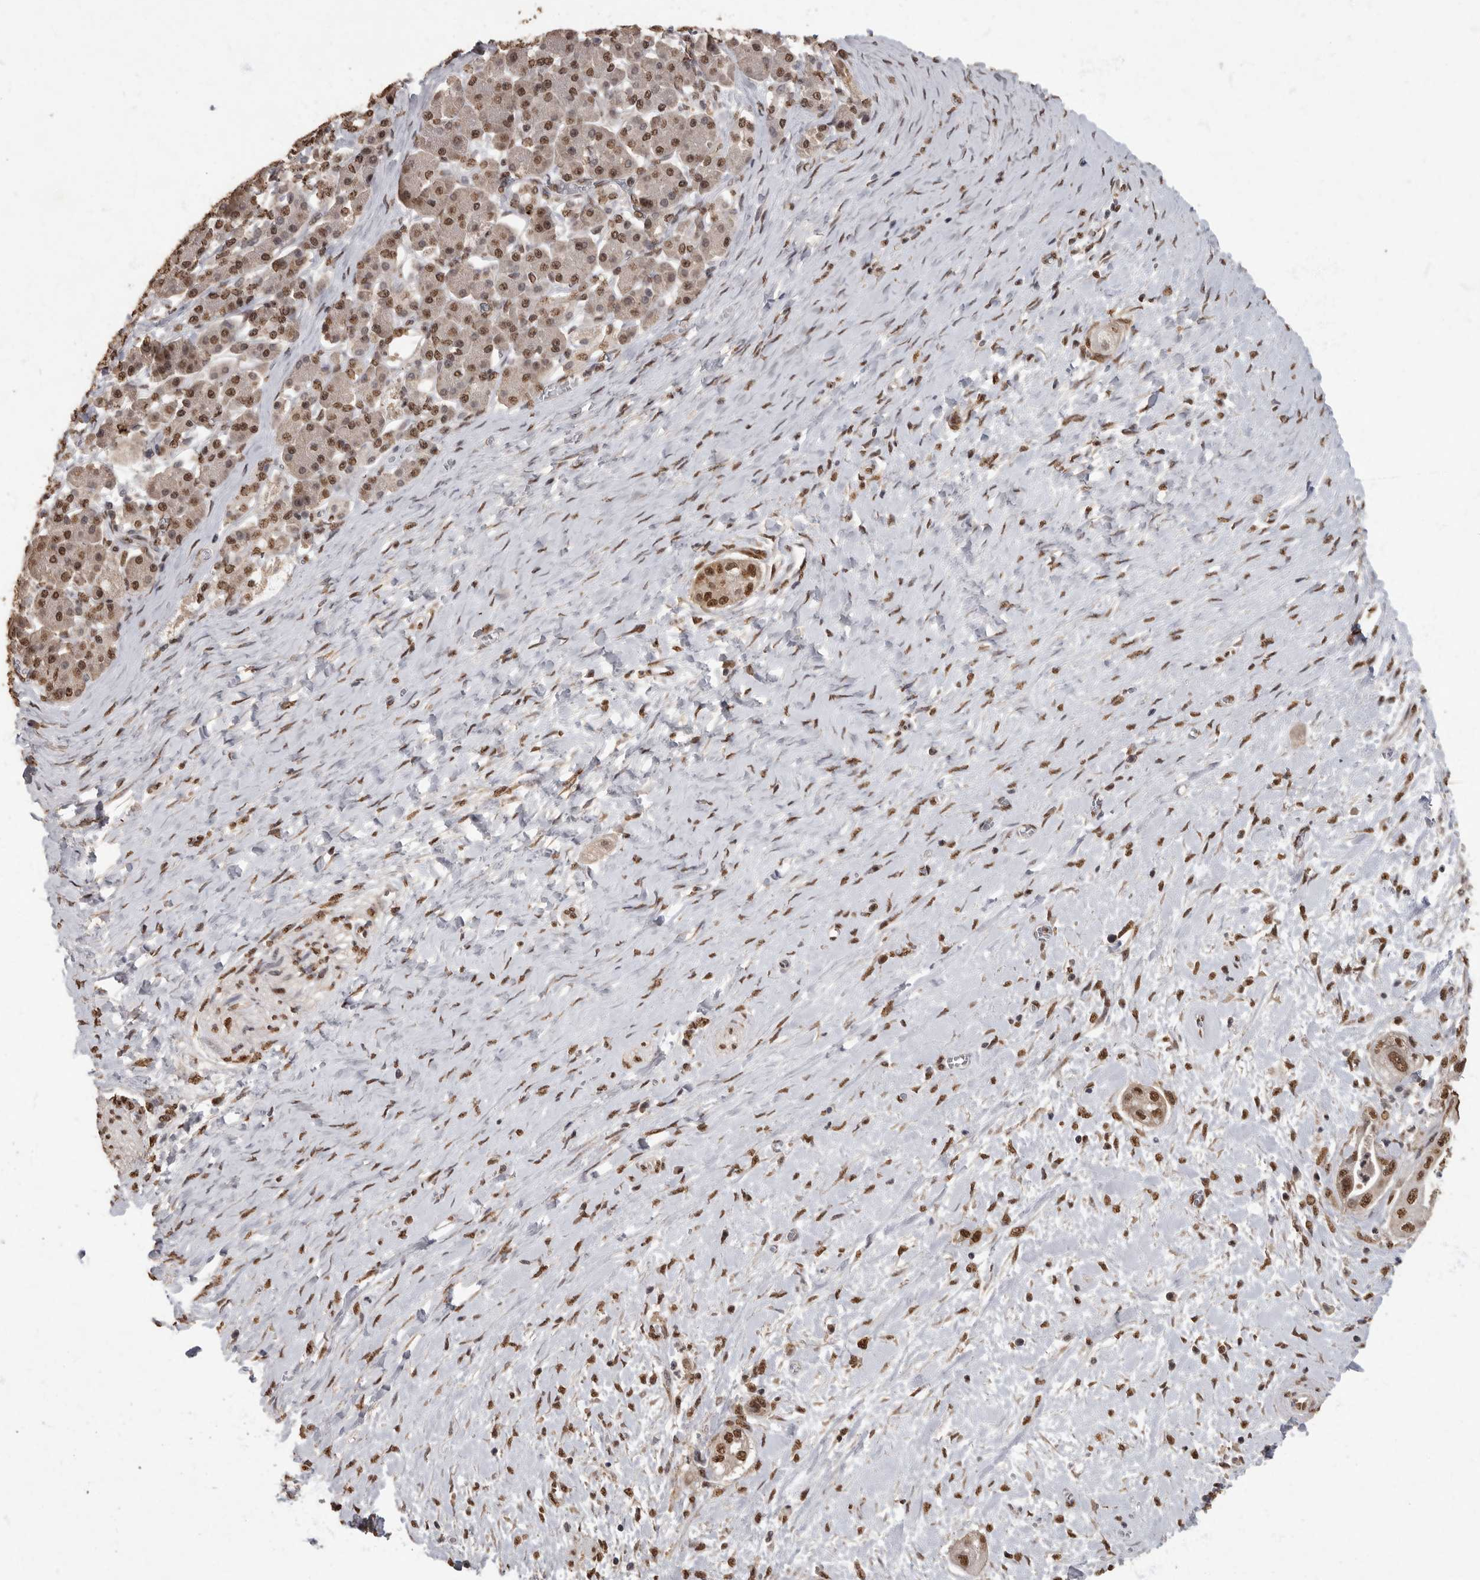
{"staining": {"intensity": "moderate", "quantity": ">75%", "location": "nuclear"}, "tissue": "pancreatic cancer", "cell_type": "Tumor cells", "image_type": "cancer", "snomed": [{"axis": "morphology", "description": "Adenocarcinoma, NOS"}, {"axis": "topography", "description": "Pancreas"}], "caption": "An image showing moderate nuclear positivity in approximately >75% of tumor cells in adenocarcinoma (pancreatic), as visualized by brown immunohistochemical staining.", "gene": "NBL1", "patient": {"sex": "male", "age": 58}}